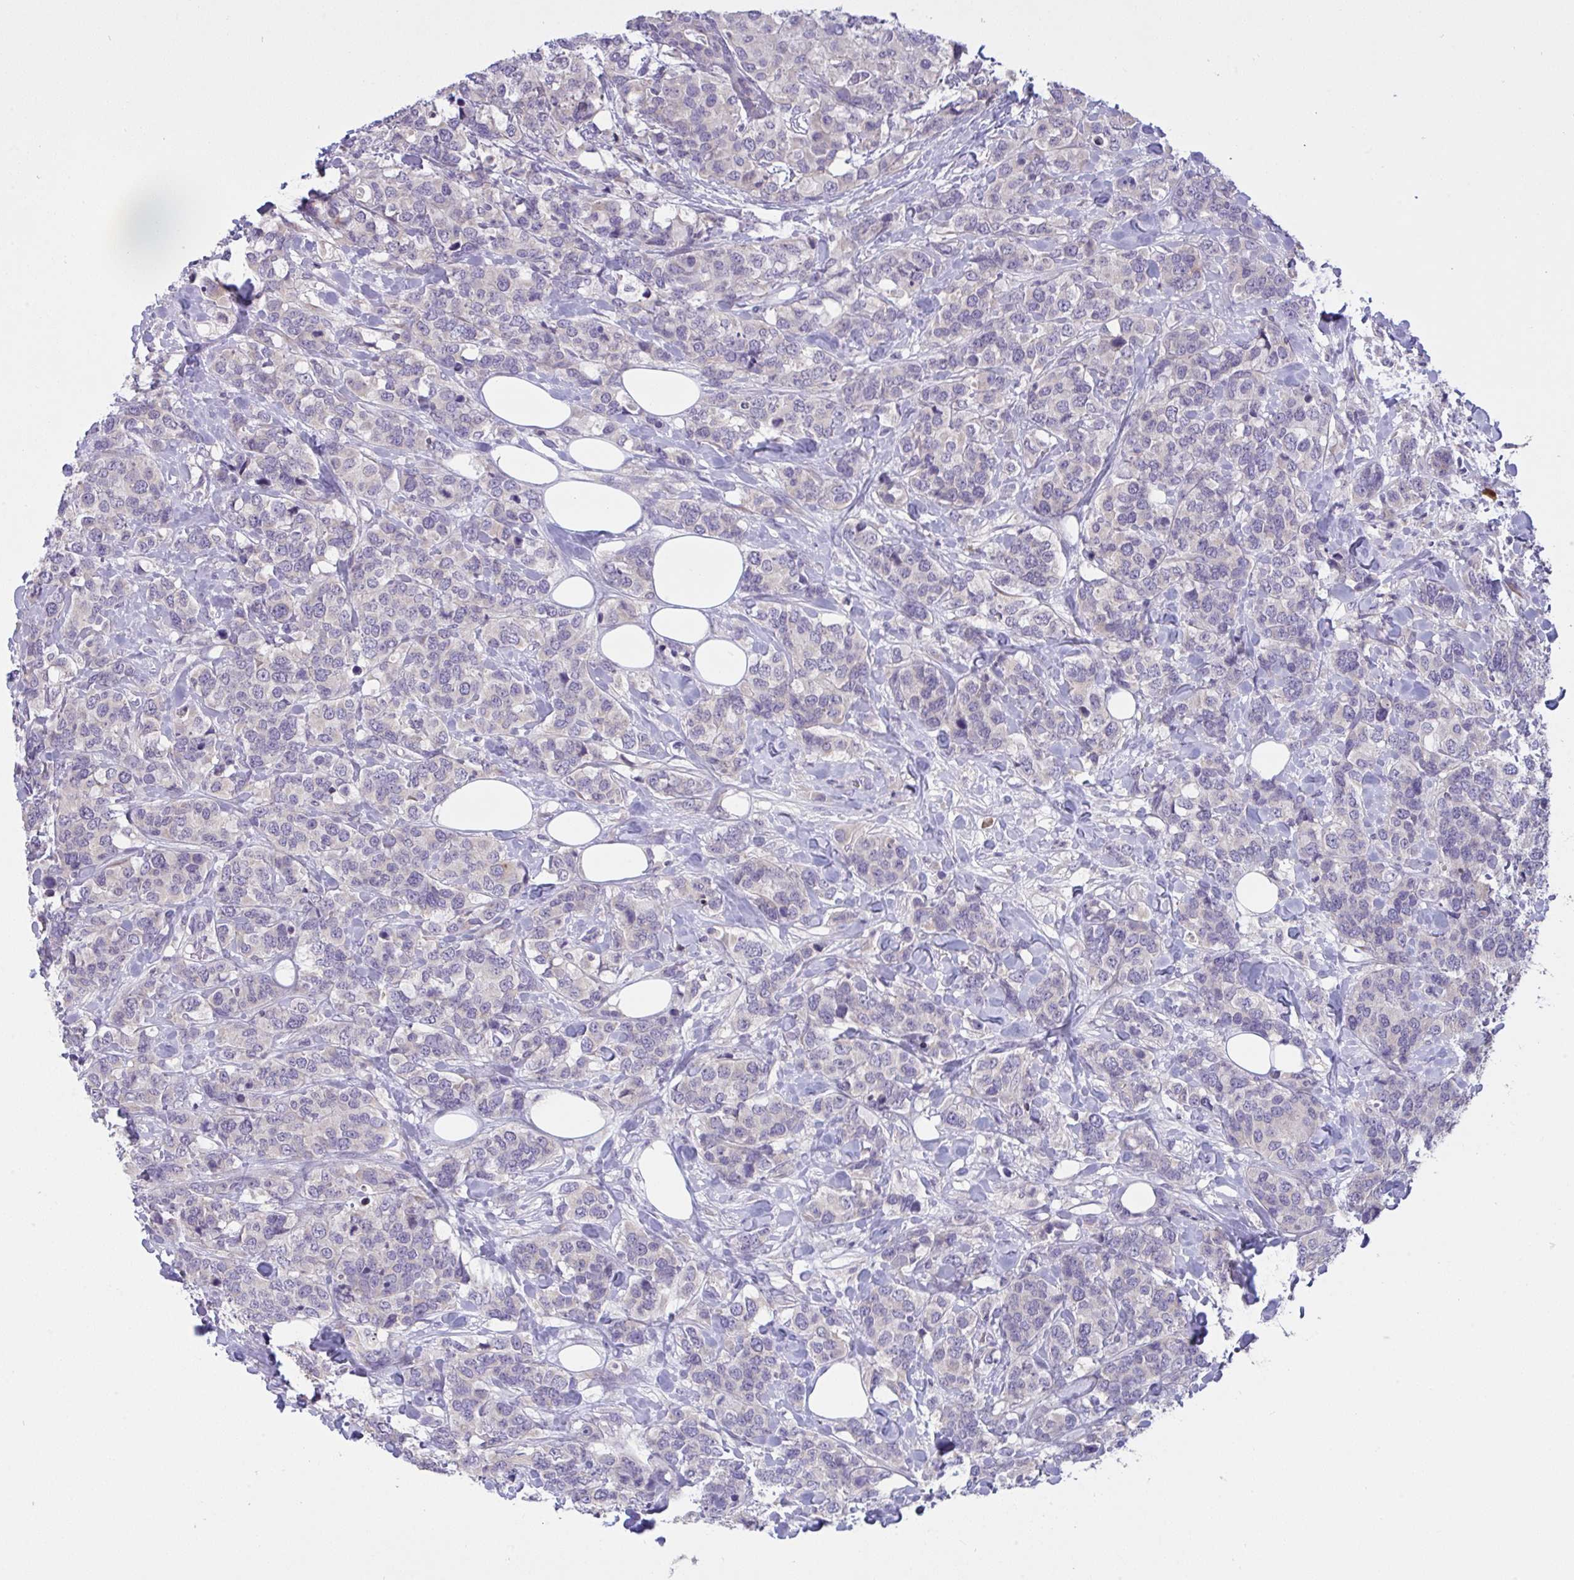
{"staining": {"intensity": "negative", "quantity": "none", "location": "none"}, "tissue": "breast cancer", "cell_type": "Tumor cells", "image_type": "cancer", "snomed": [{"axis": "morphology", "description": "Lobular carcinoma"}, {"axis": "topography", "description": "Breast"}], "caption": "Tumor cells show no significant staining in breast lobular carcinoma. The staining is performed using DAB brown chromogen with nuclei counter-stained in using hematoxylin.", "gene": "TMEM41A", "patient": {"sex": "female", "age": 59}}